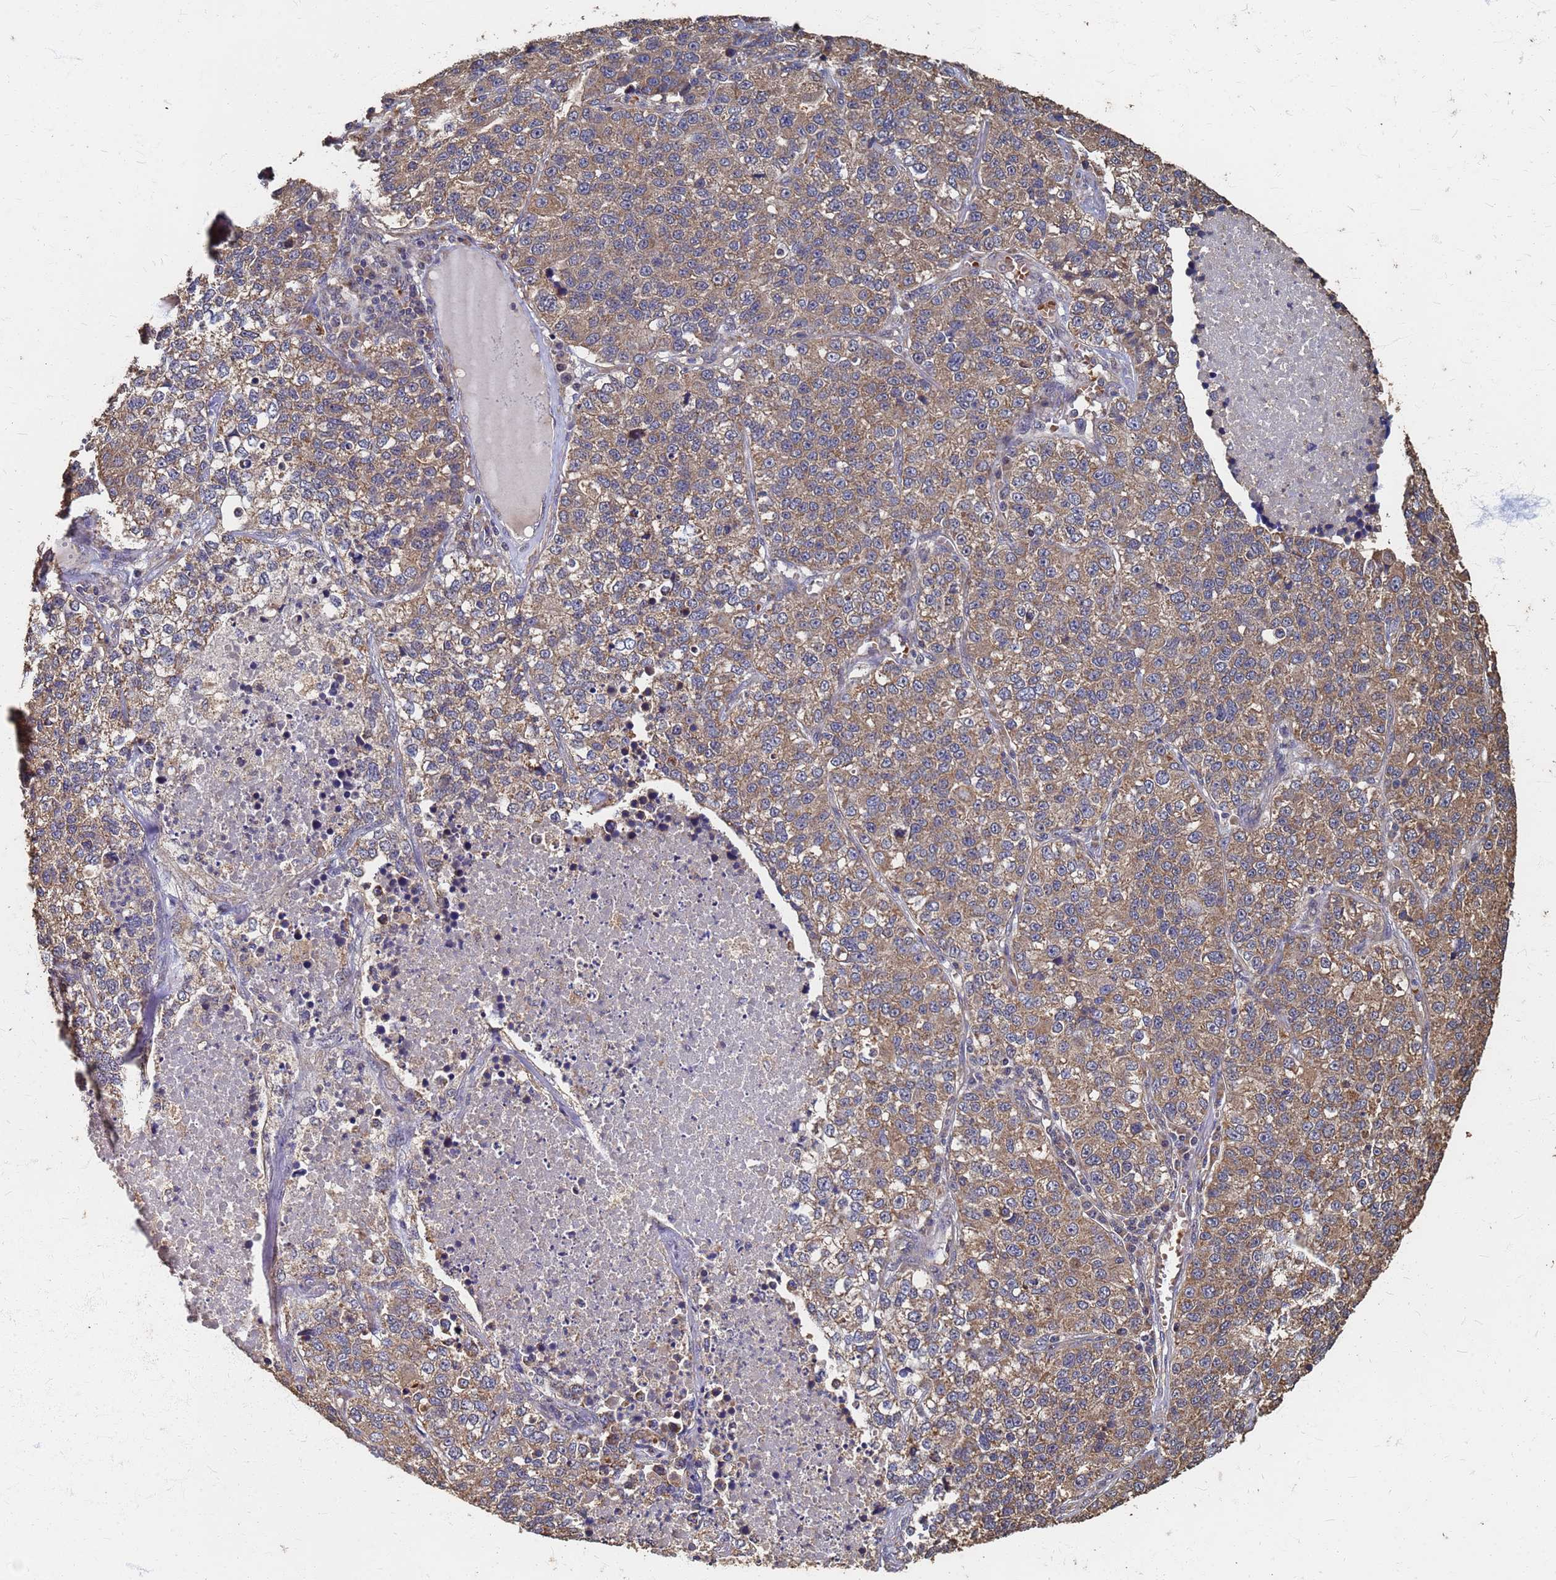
{"staining": {"intensity": "moderate", "quantity": ">75%", "location": "cytoplasmic/membranous"}, "tissue": "lung cancer", "cell_type": "Tumor cells", "image_type": "cancer", "snomed": [{"axis": "morphology", "description": "Adenocarcinoma, NOS"}, {"axis": "topography", "description": "Lung"}], "caption": "IHC image of human lung cancer stained for a protein (brown), which displays medium levels of moderate cytoplasmic/membranous staining in about >75% of tumor cells.", "gene": "DPH5", "patient": {"sex": "male", "age": 49}}